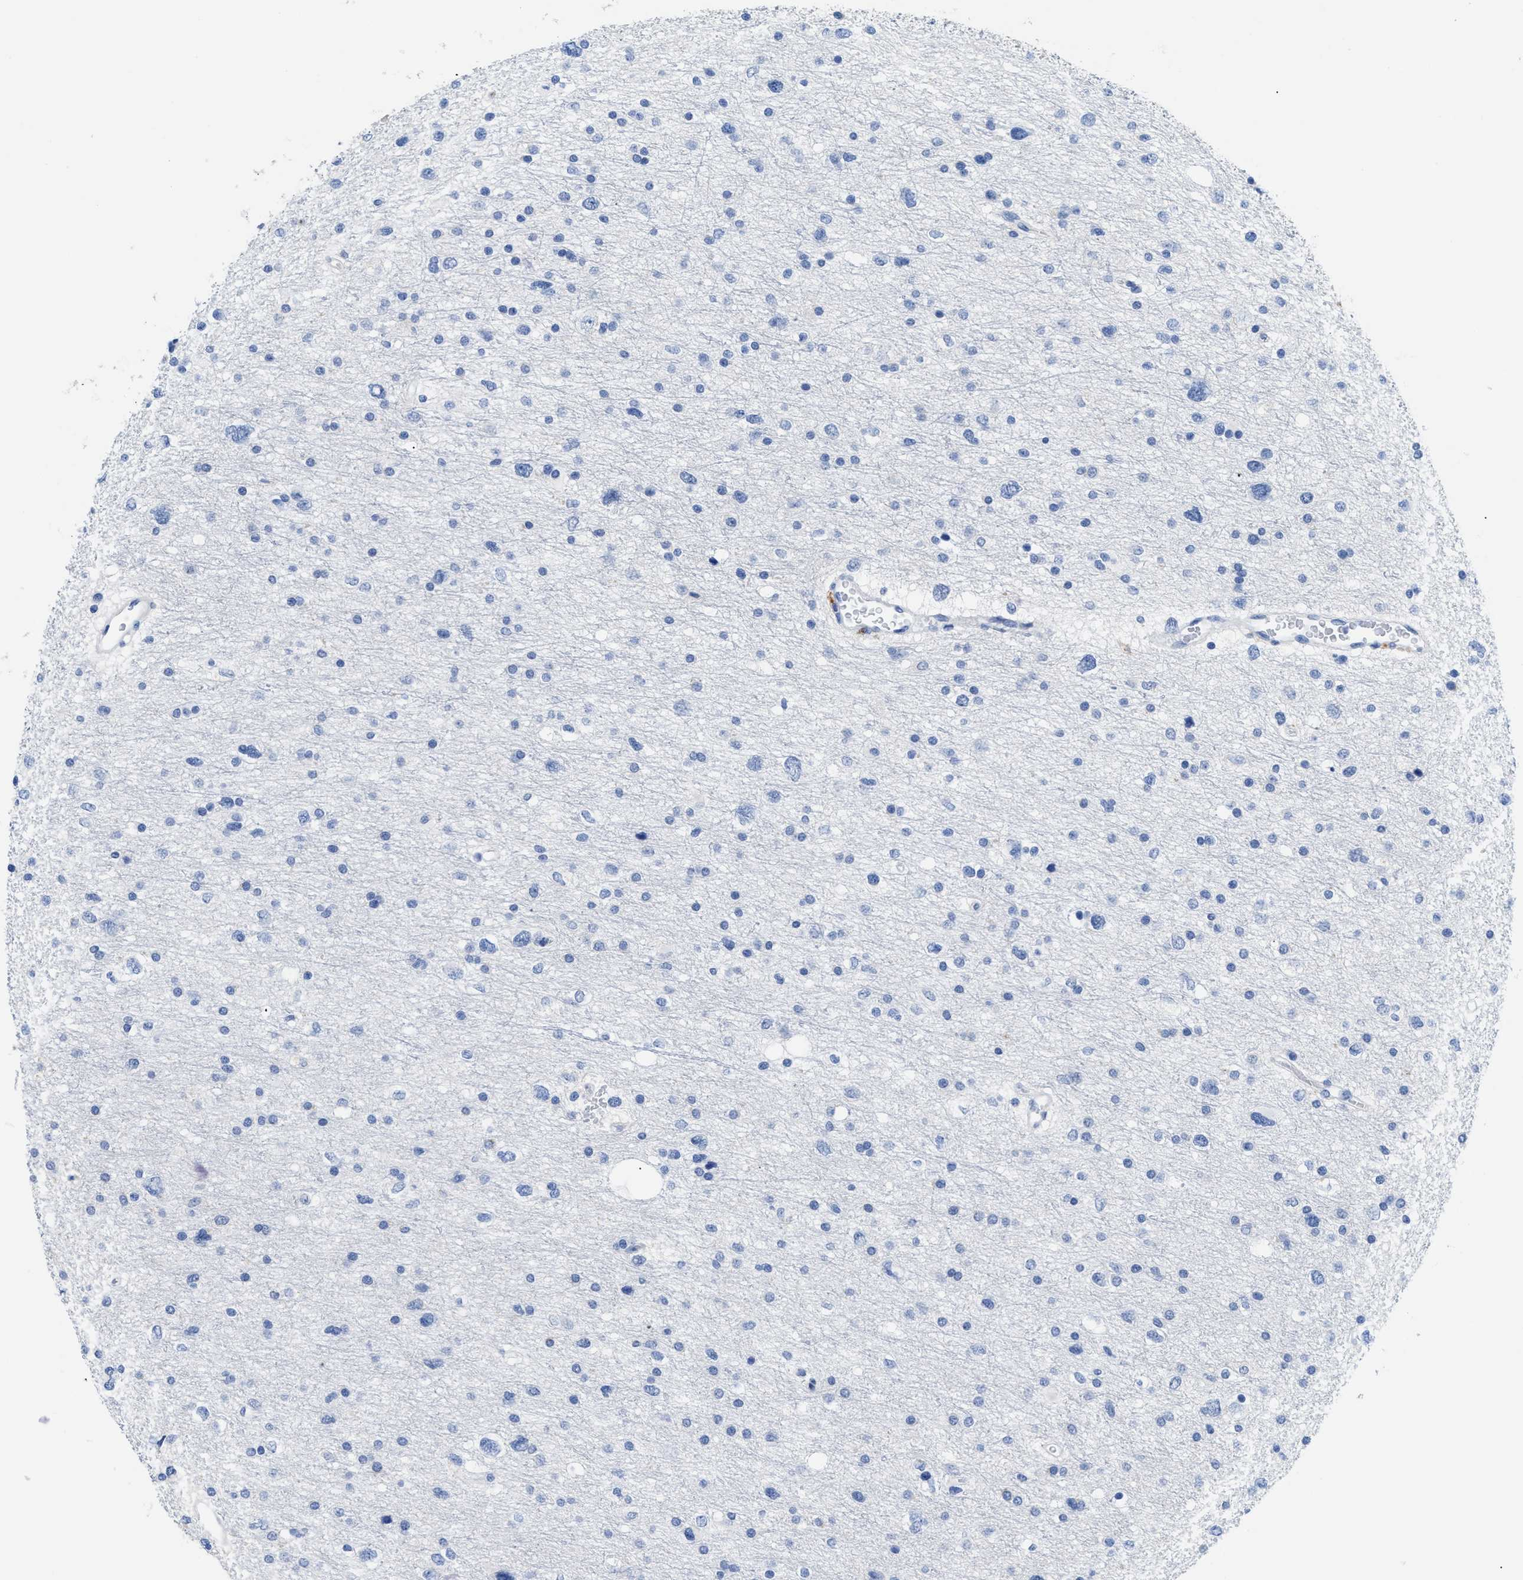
{"staining": {"intensity": "negative", "quantity": "none", "location": "none"}, "tissue": "glioma", "cell_type": "Tumor cells", "image_type": "cancer", "snomed": [{"axis": "morphology", "description": "Glioma, malignant, Low grade"}, {"axis": "topography", "description": "Brain"}], "caption": "Immunohistochemistry micrograph of glioma stained for a protein (brown), which exhibits no positivity in tumor cells. Nuclei are stained in blue.", "gene": "APOBEC2", "patient": {"sex": "female", "age": 37}}